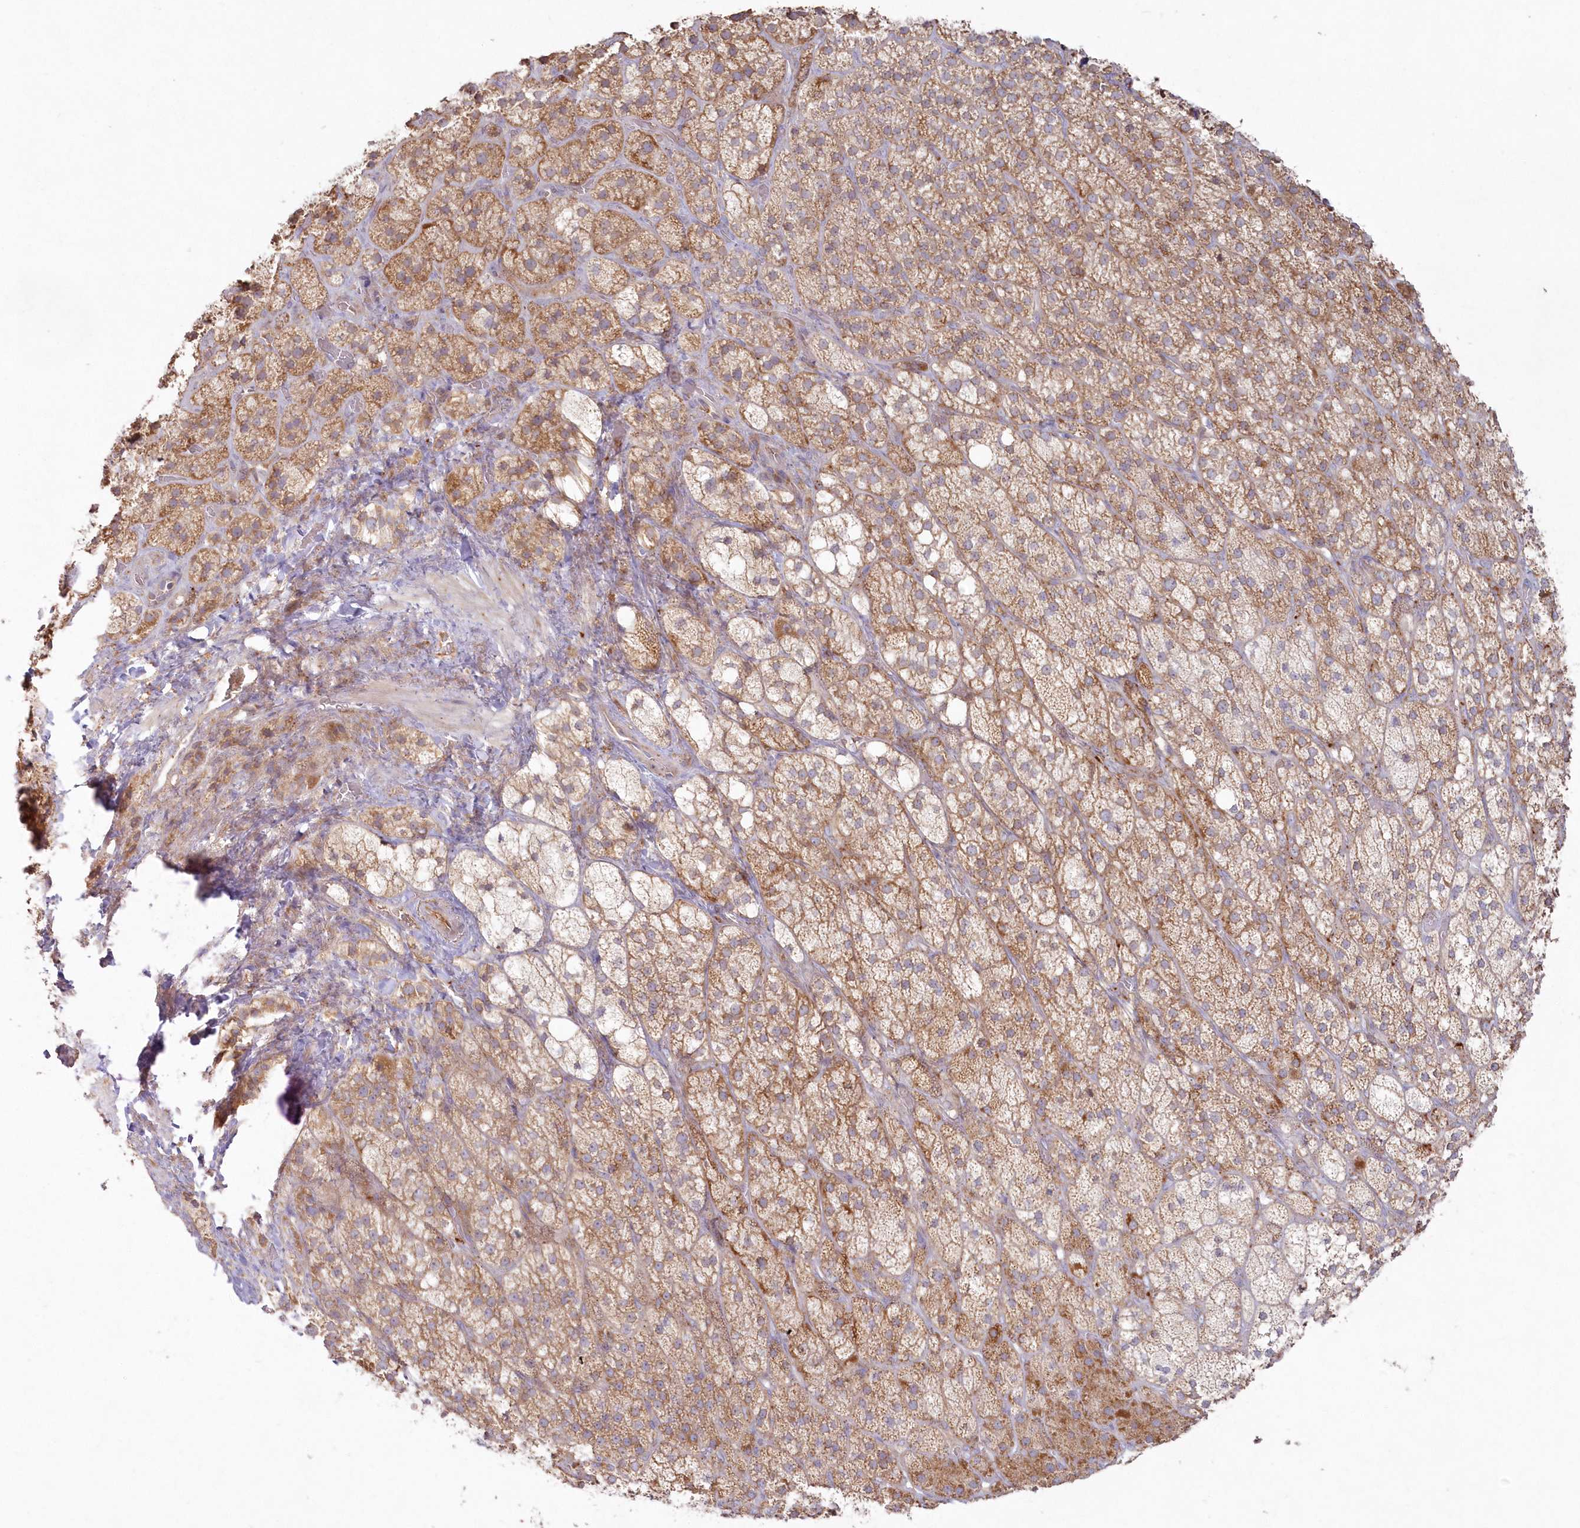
{"staining": {"intensity": "moderate", "quantity": ">75%", "location": "cytoplasmic/membranous"}, "tissue": "adrenal gland", "cell_type": "Glandular cells", "image_type": "normal", "snomed": [{"axis": "morphology", "description": "Normal tissue, NOS"}, {"axis": "topography", "description": "Adrenal gland"}], "caption": "Immunohistochemical staining of benign adrenal gland displays moderate cytoplasmic/membranous protein expression in about >75% of glandular cells. The protein of interest is shown in brown color, while the nuclei are stained blue.", "gene": "ARSB", "patient": {"sex": "male", "age": 61}}